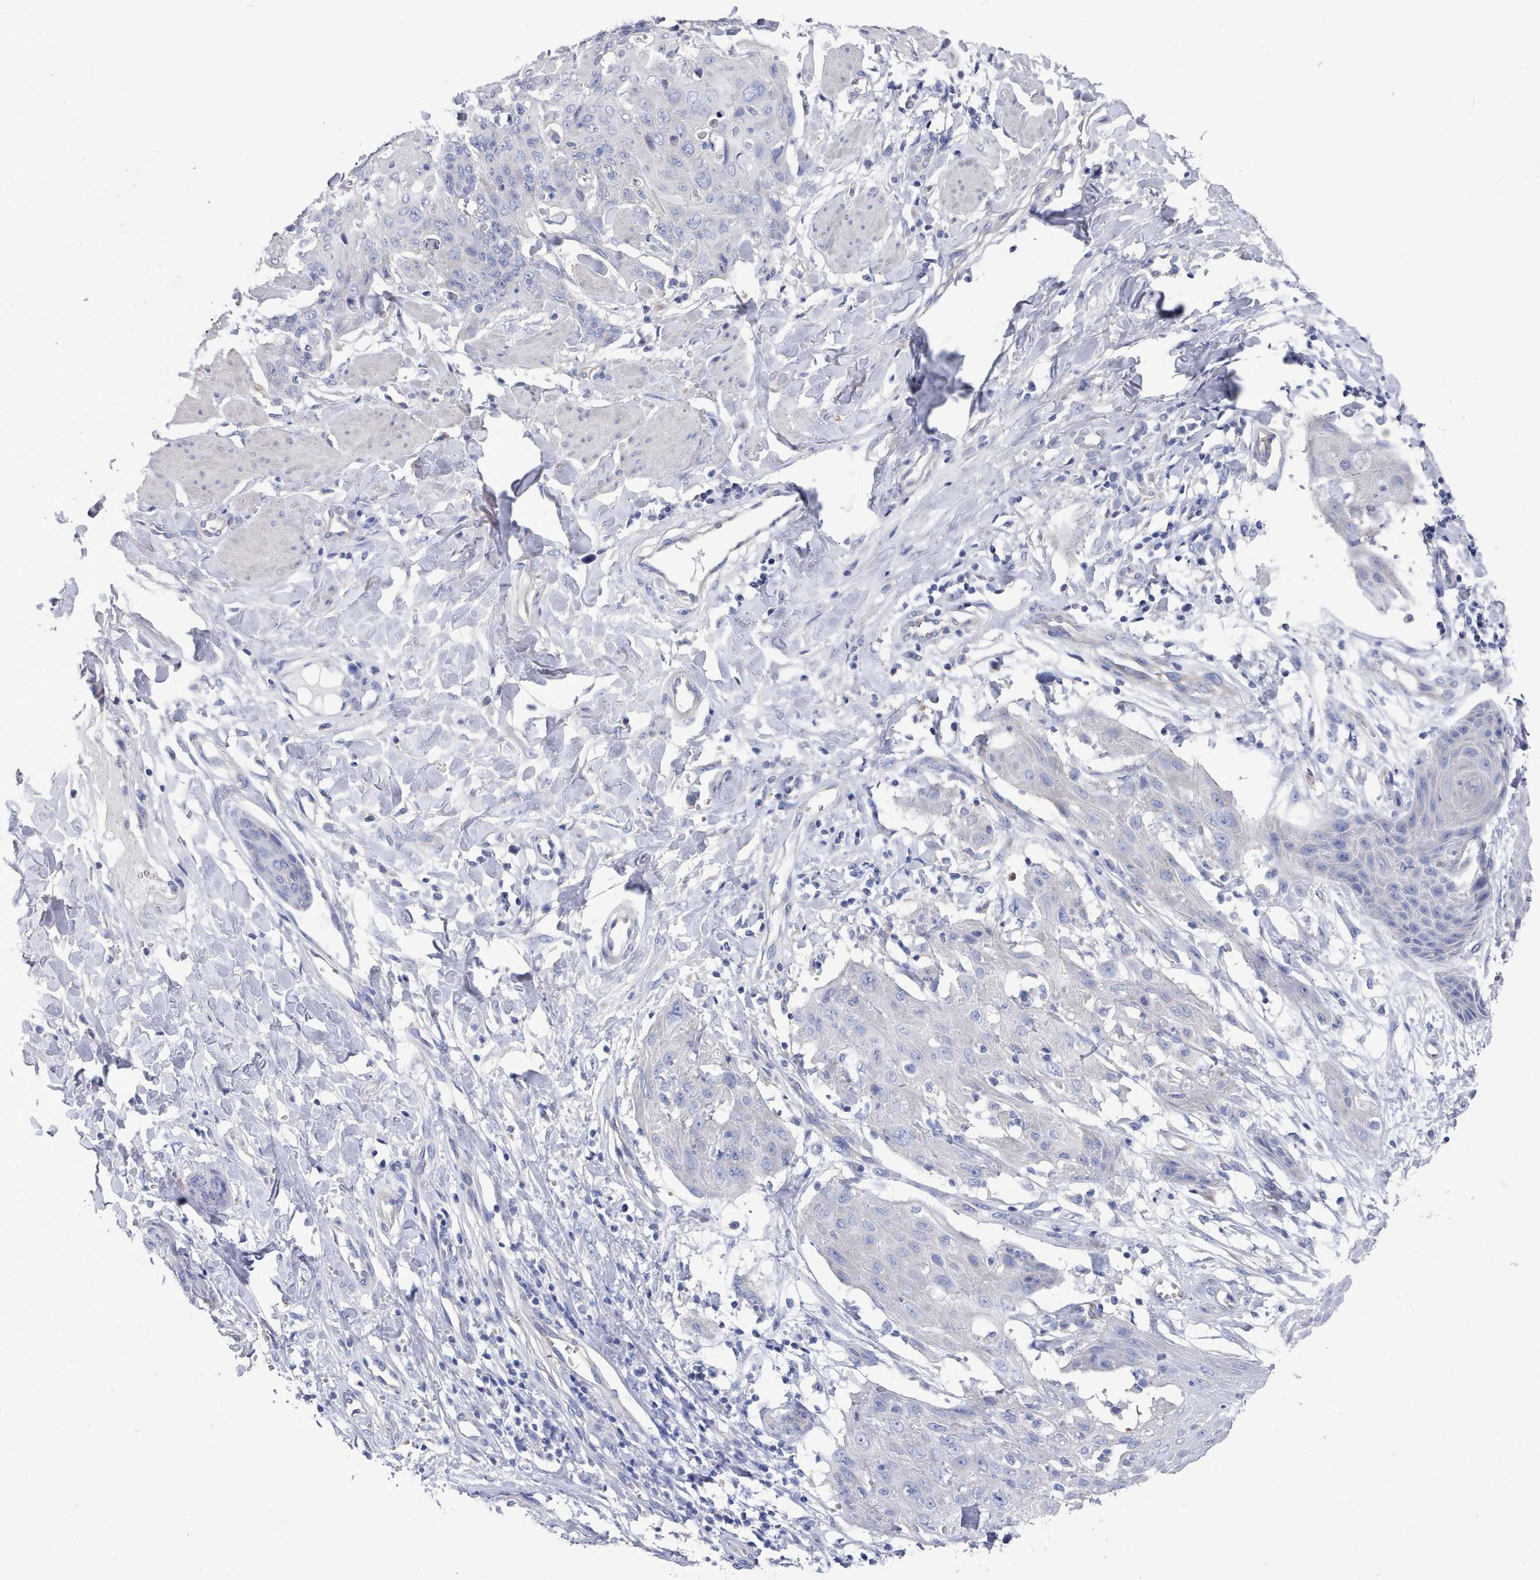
{"staining": {"intensity": "negative", "quantity": "none", "location": "none"}, "tissue": "skin cancer", "cell_type": "Tumor cells", "image_type": "cancer", "snomed": [{"axis": "morphology", "description": "Squamous cell carcinoma, NOS"}, {"axis": "topography", "description": "Skin"}, {"axis": "topography", "description": "Vulva"}], "caption": "Image shows no significant protein staining in tumor cells of squamous cell carcinoma (skin).", "gene": "PDE4C", "patient": {"sex": "female", "age": 85}}